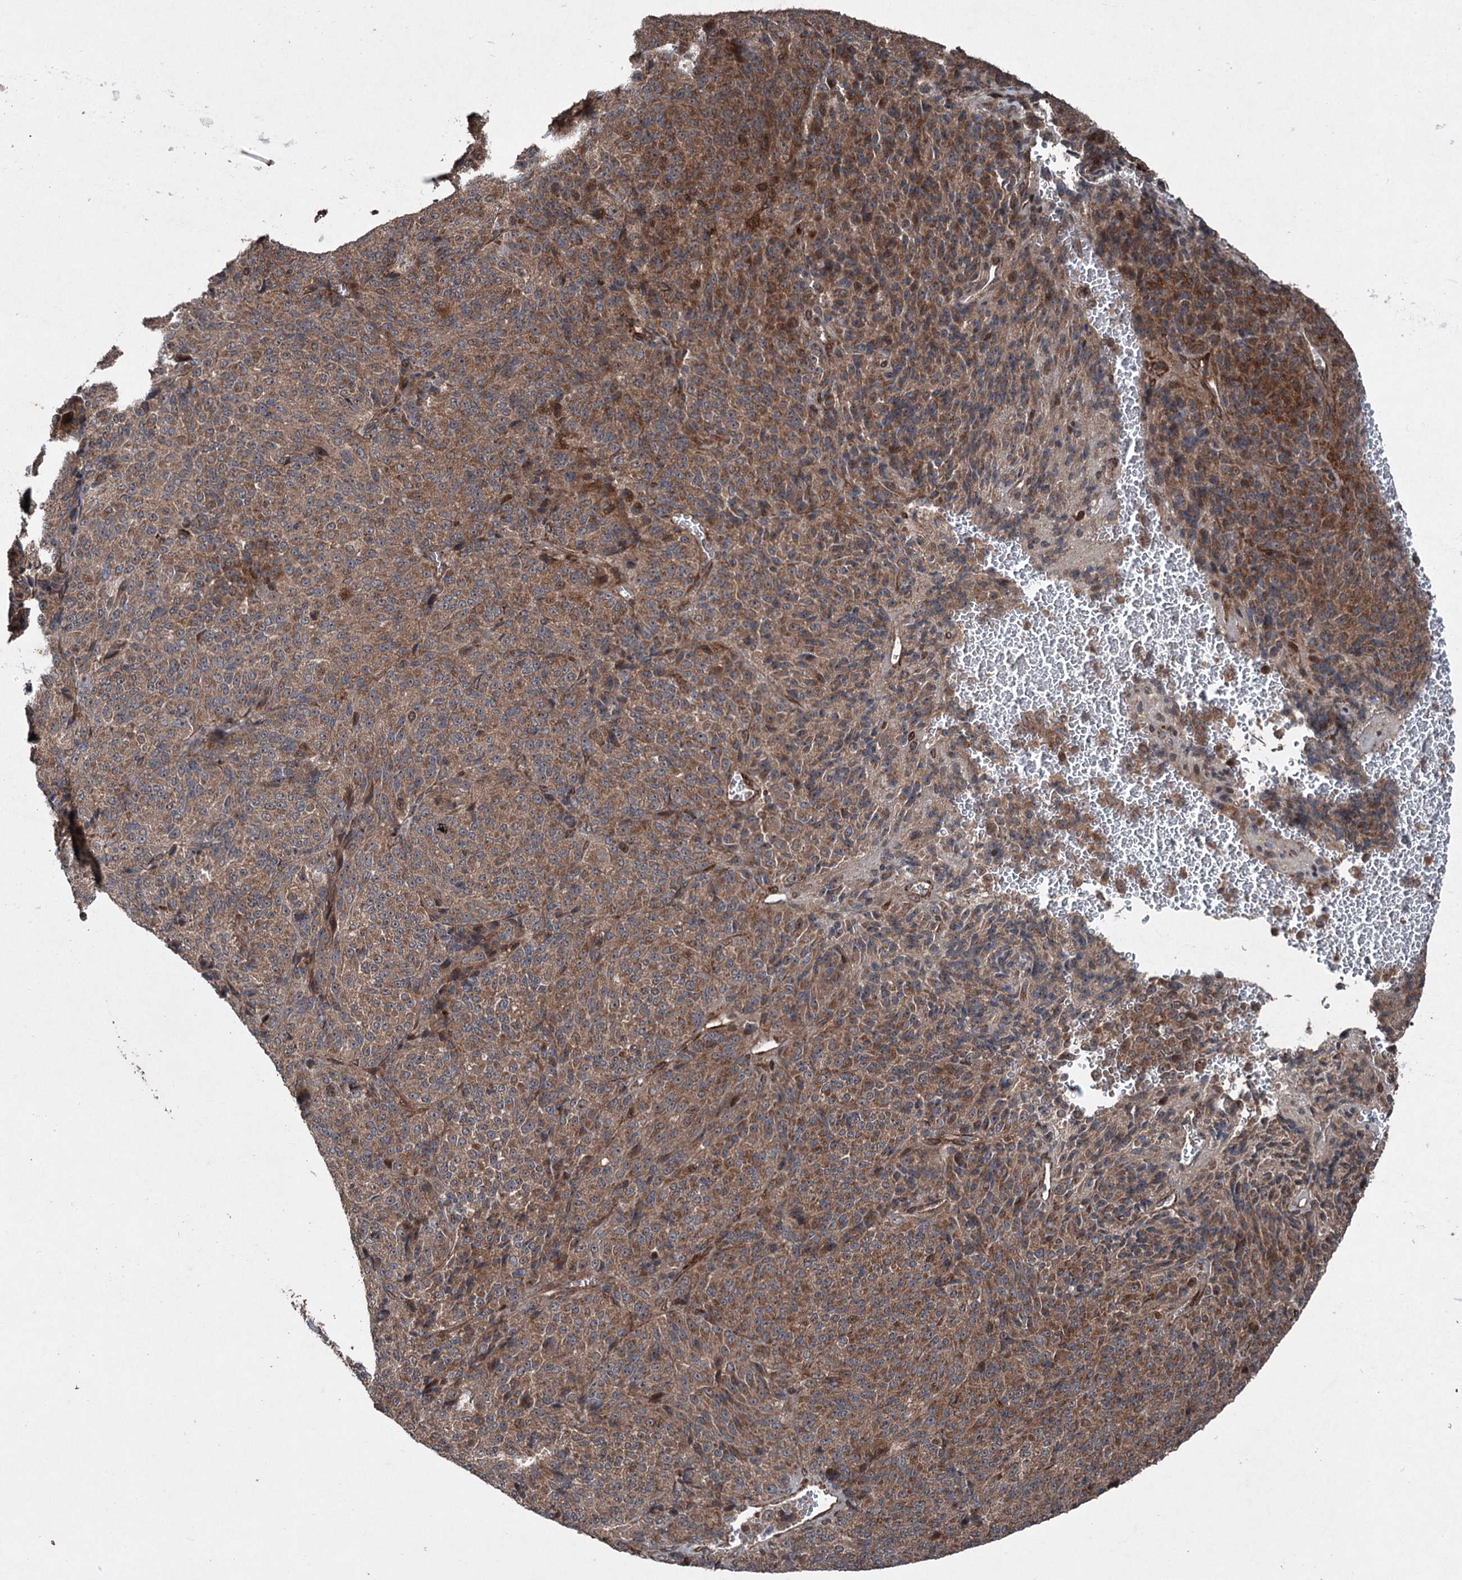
{"staining": {"intensity": "moderate", "quantity": ">75%", "location": "cytoplasmic/membranous"}, "tissue": "melanoma", "cell_type": "Tumor cells", "image_type": "cancer", "snomed": [{"axis": "morphology", "description": "Malignant melanoma, Metastatic site"}, {"axis": "topography", "description": "Brain"}], "caption": "Human malignant melanoma (metastatic site) stained with a brown dye displays moderate cytoplasmic/membranous positive expression in approximately >75% of tumor cells.", "gene": "ALAS1", "patient": {"sex": "female", "age": 56}}